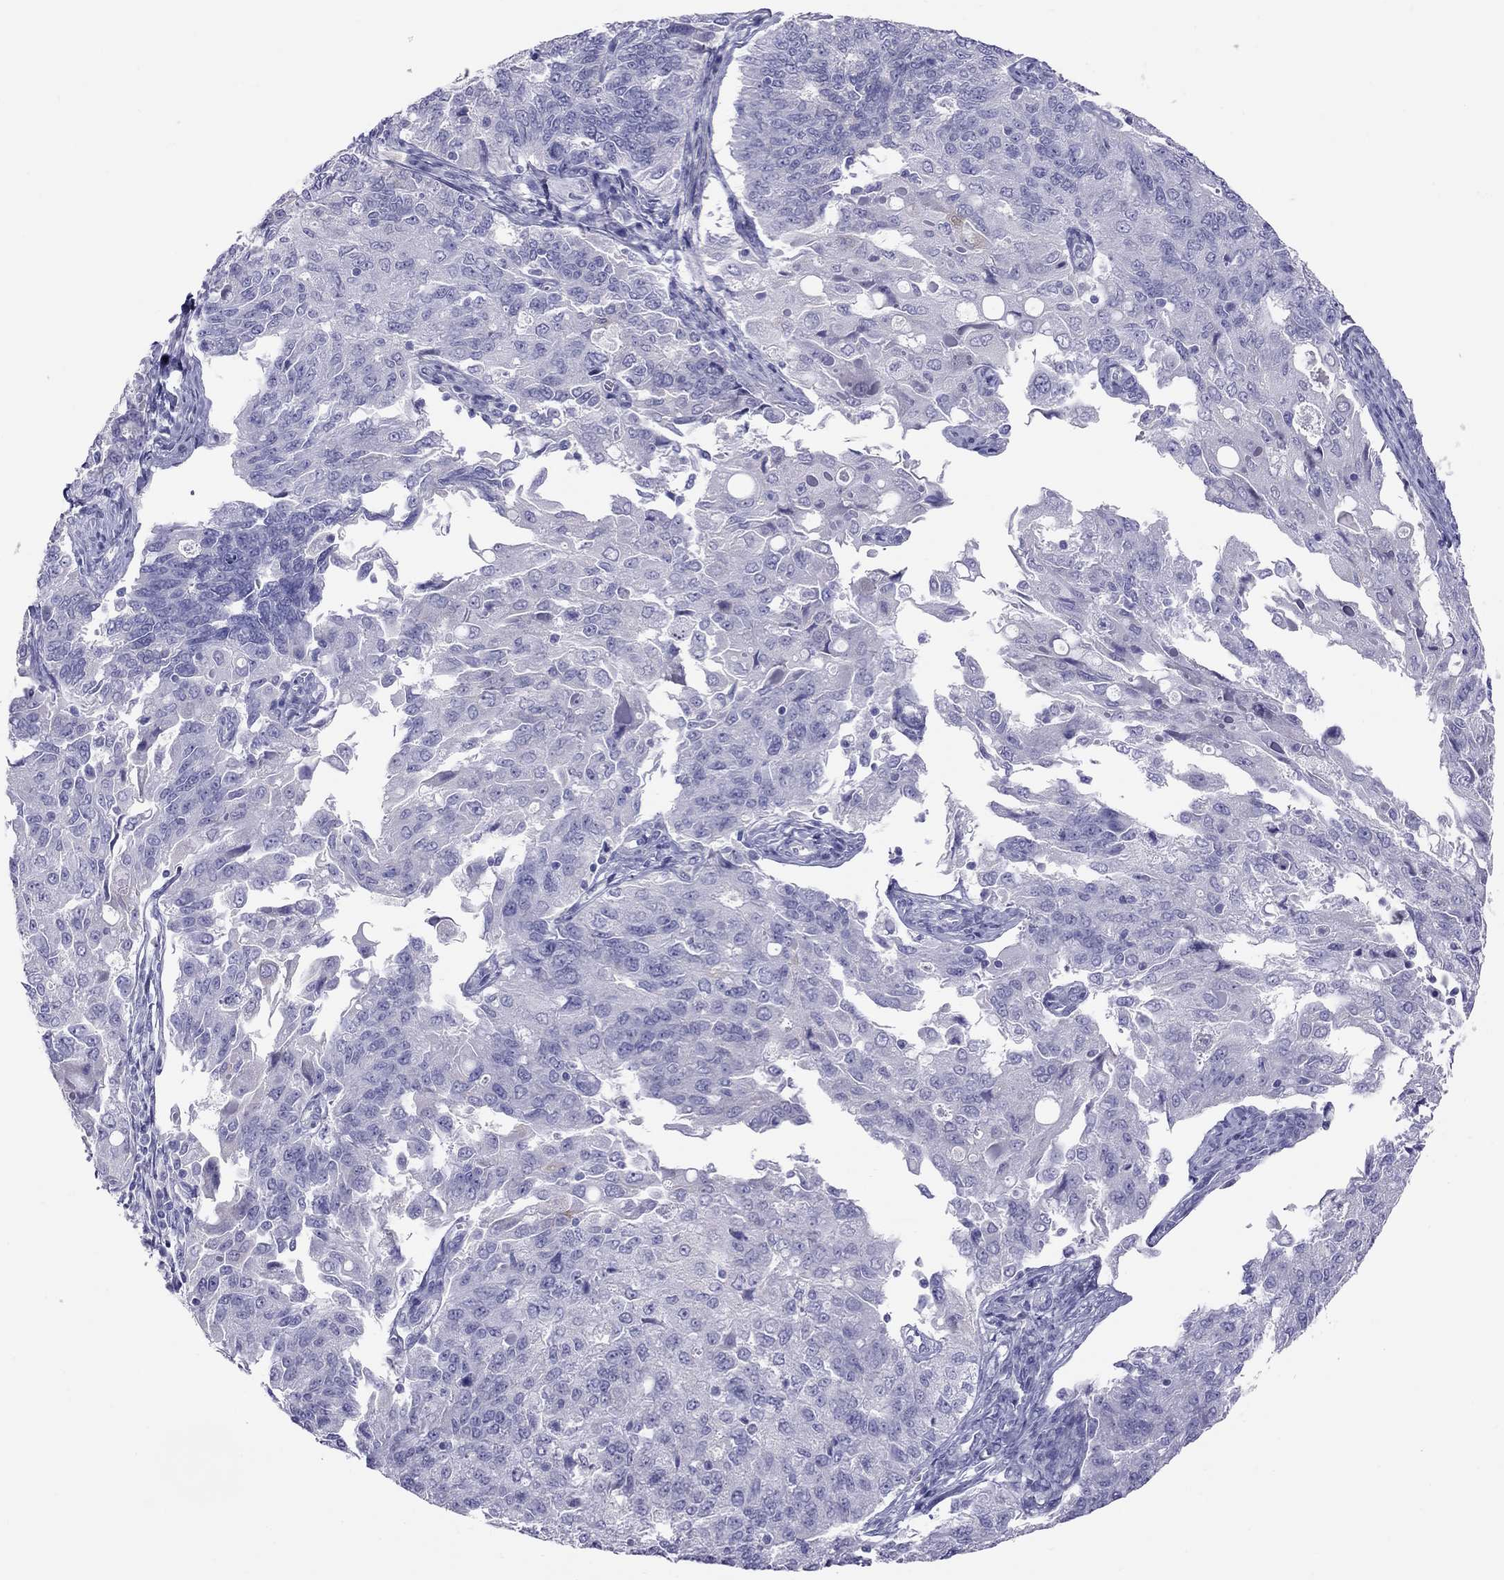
{"staining": {"intensity": "negative", "quantity": "none", "location": "none"}, "tissue": "endometrial cancer", "cell_type": "Tumor cells", "image_type": "cancer", "snomed": [{"axis": "morphology", "description": "Adenocarcinoma, NOS"}, {"axis": "topography", "description": "Endometrium"}], "caption": "Endometrial adenocarcinoma was stained to show a protein in brown. There is no significant expression in tumor cells.", "gene": "PSMB11", "patient": {"sex": "female", "age": 43}}